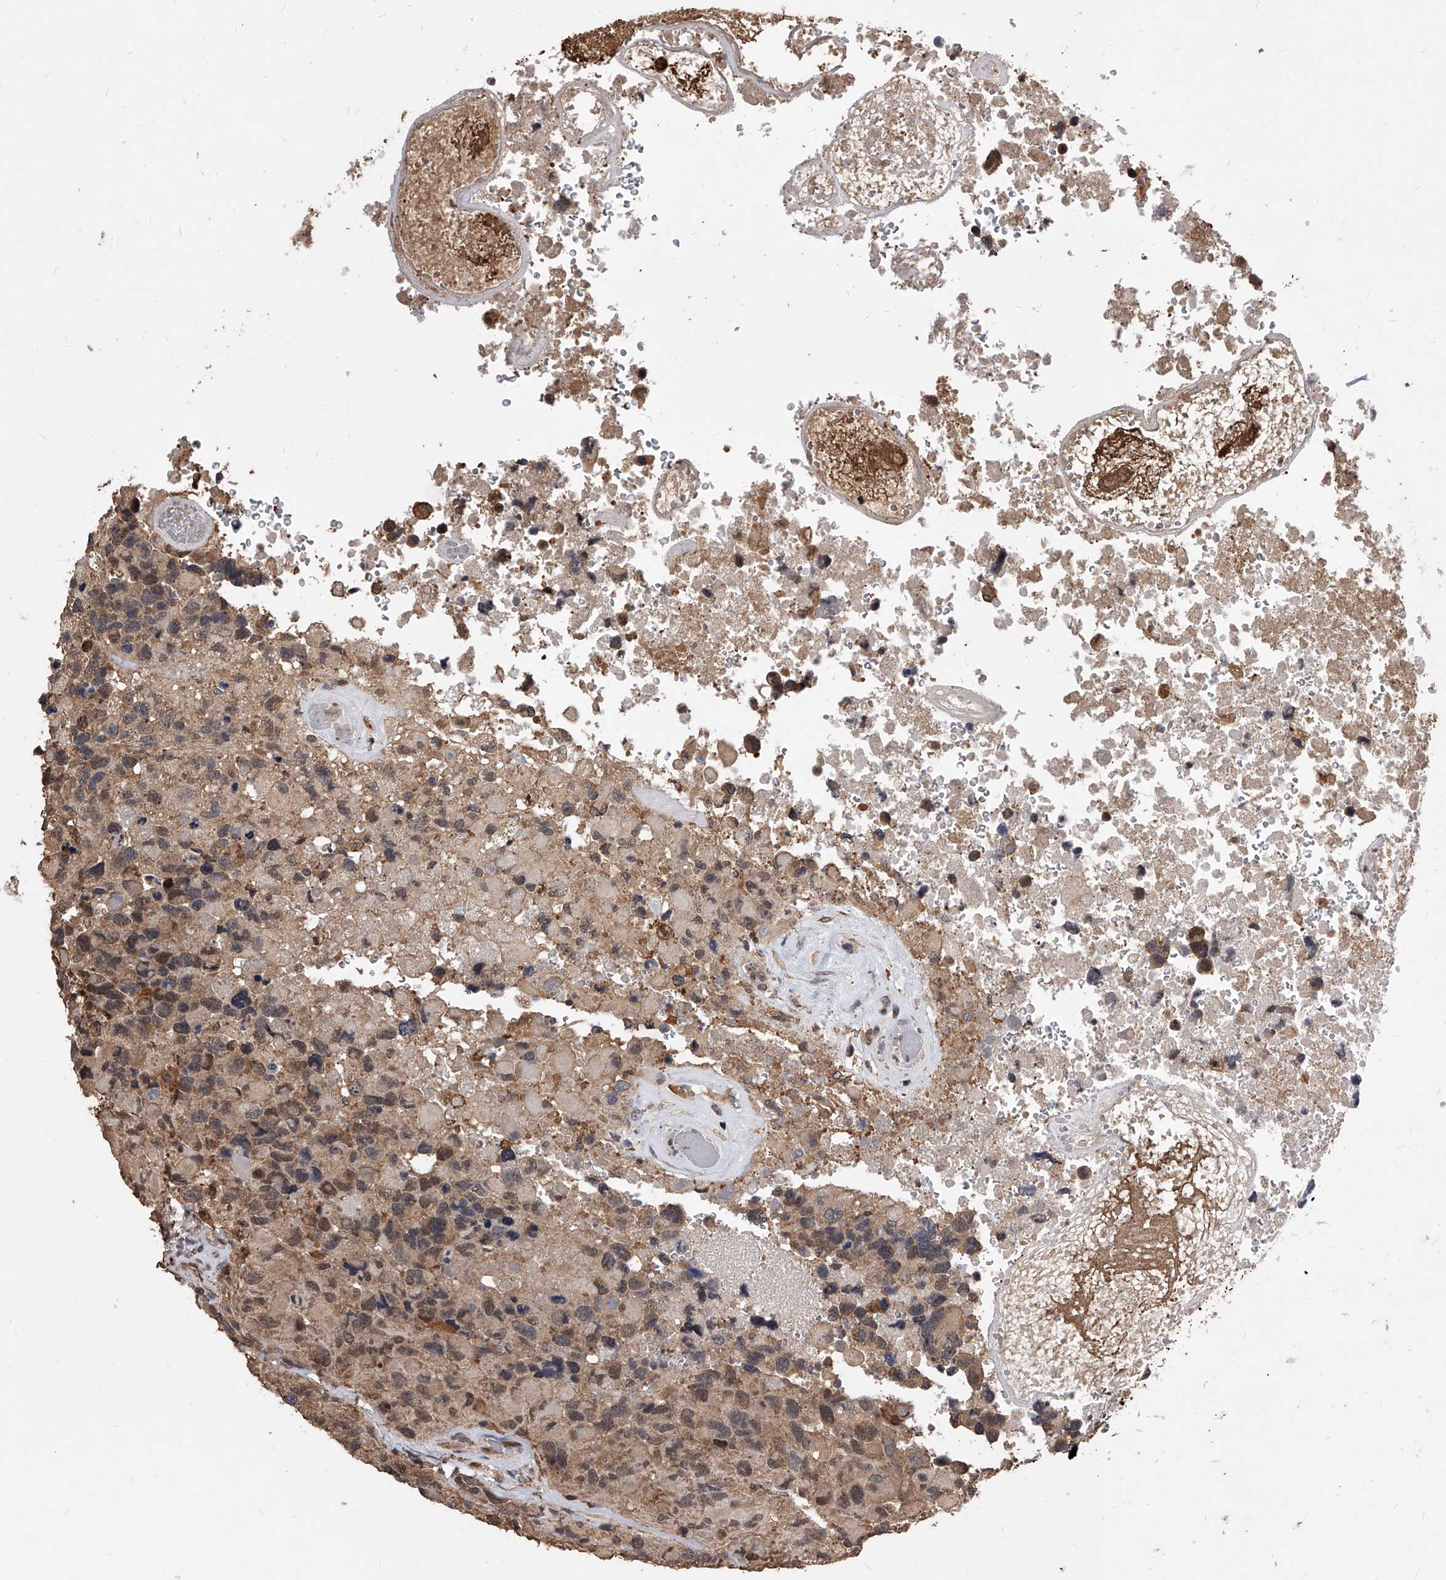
{"staining": {"intensity": "weak", "quantity": ">75%", "location": "cytoplasmic/membranous"}, "tissue": "glioma", "cell_type": "Tumor cells", "image_type": "cancer", "snomed": [{"axis": "morphology", "description": "Glioma, malignant, High grade"}, {"axis": "topography", "description": "Brain"}], "caption": "Glioma stained with a brown dye shows weak cytoplasmic/membranous positive expression in approximately >75% of tumor cells.", "gene": "ID1", "patient": {"sex": "male", "age": 69}}